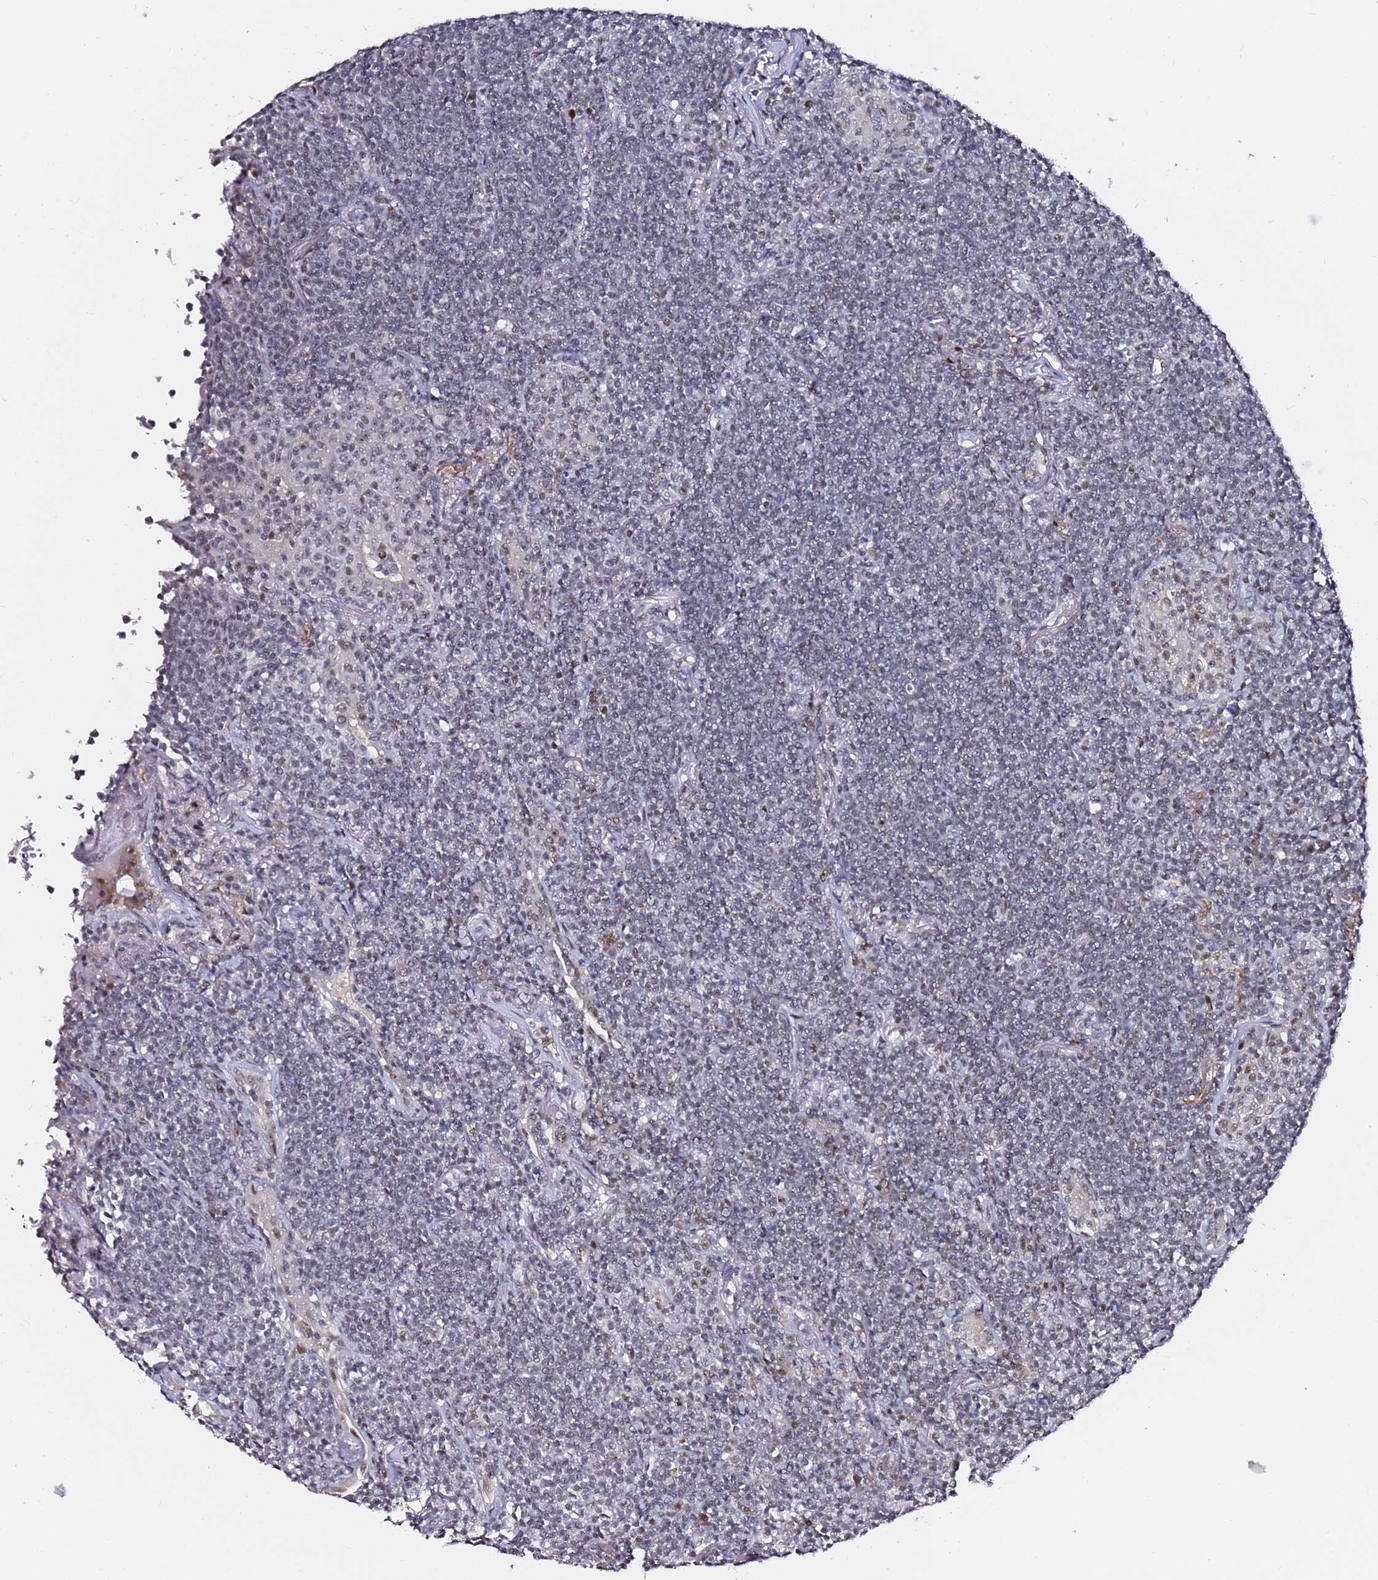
{"staining": {"intensity": "negative", "quantity": "none", "location": "none"}, "tissue": "lymphoma", "cell_type": "Tumor cells", "image_type": "cancer", "snomed": [{"axis": "morphology", "description": "Malignant lymphoma, non-Hodgkin's type, Low grade"}, {"axis": "topography", "description": "Lung"}], "caption": "IHC image of neoplastic tissue: malignant lymphoma, non-Hodgkin's type (low-grade) stained with DAB demonstrates no significant protein staining in tumor cells. Nuclei are stained in blue.", "gene": "FCF1", "patient": {"sex": "female", "age": 71}}